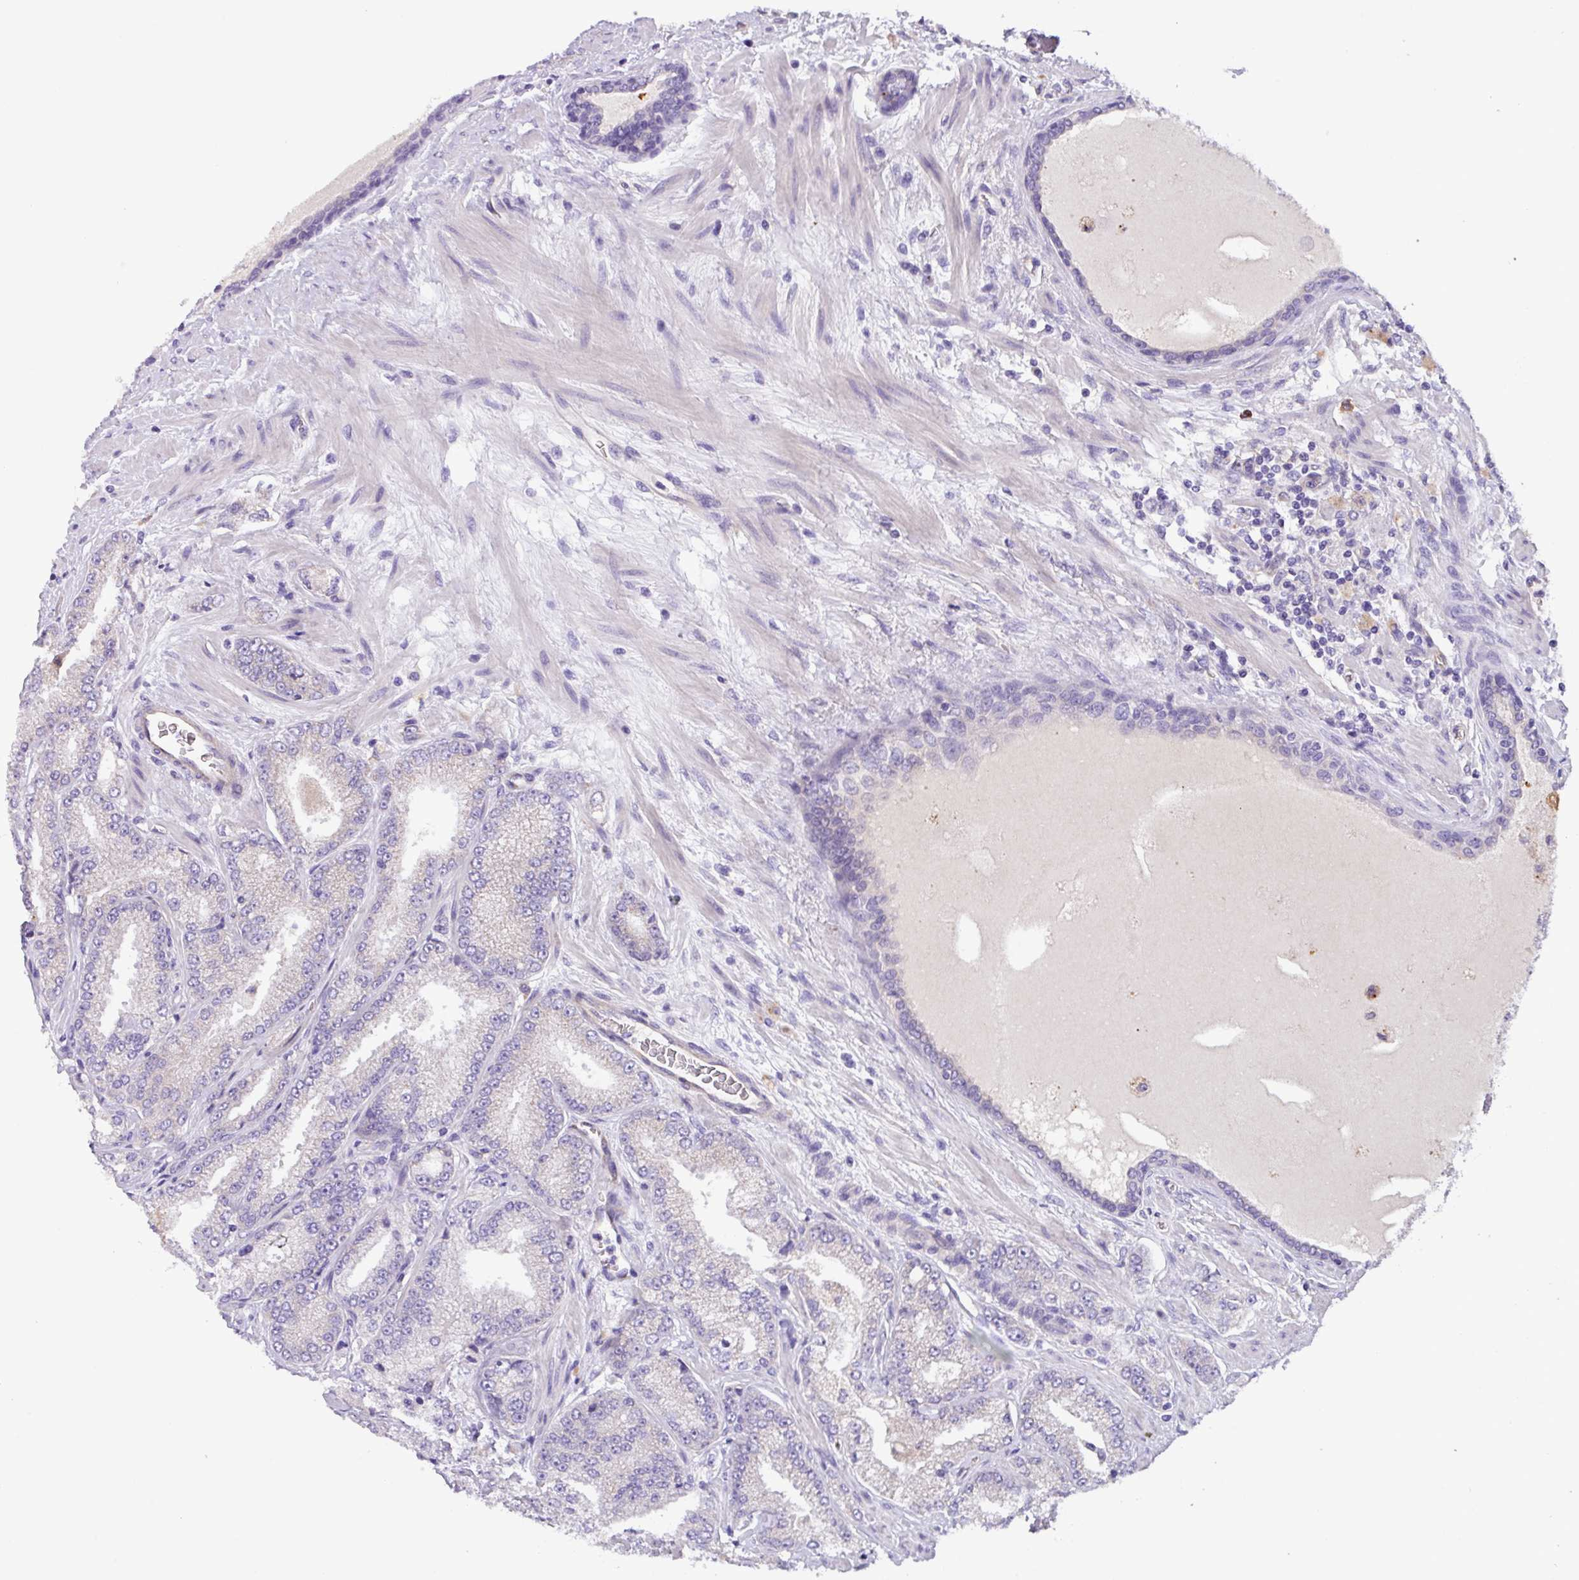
{"staining": {"intensity": "negative", "quantity": "none", "location": "none"}, "tissue": "prostate cancer", "cell_type": "Tumor cells", "image_type": "cancer", "snomed": [{"axis": "morphology", "description": "Adenocarcinoma, High grade"}, {"axis": "topography", "description": "Prostate"}], "caption": "There is no significant staining in tumor cells of prostate cancer.", "gene": "MRM2", "patient": {"sex": "male", "age": 68}}